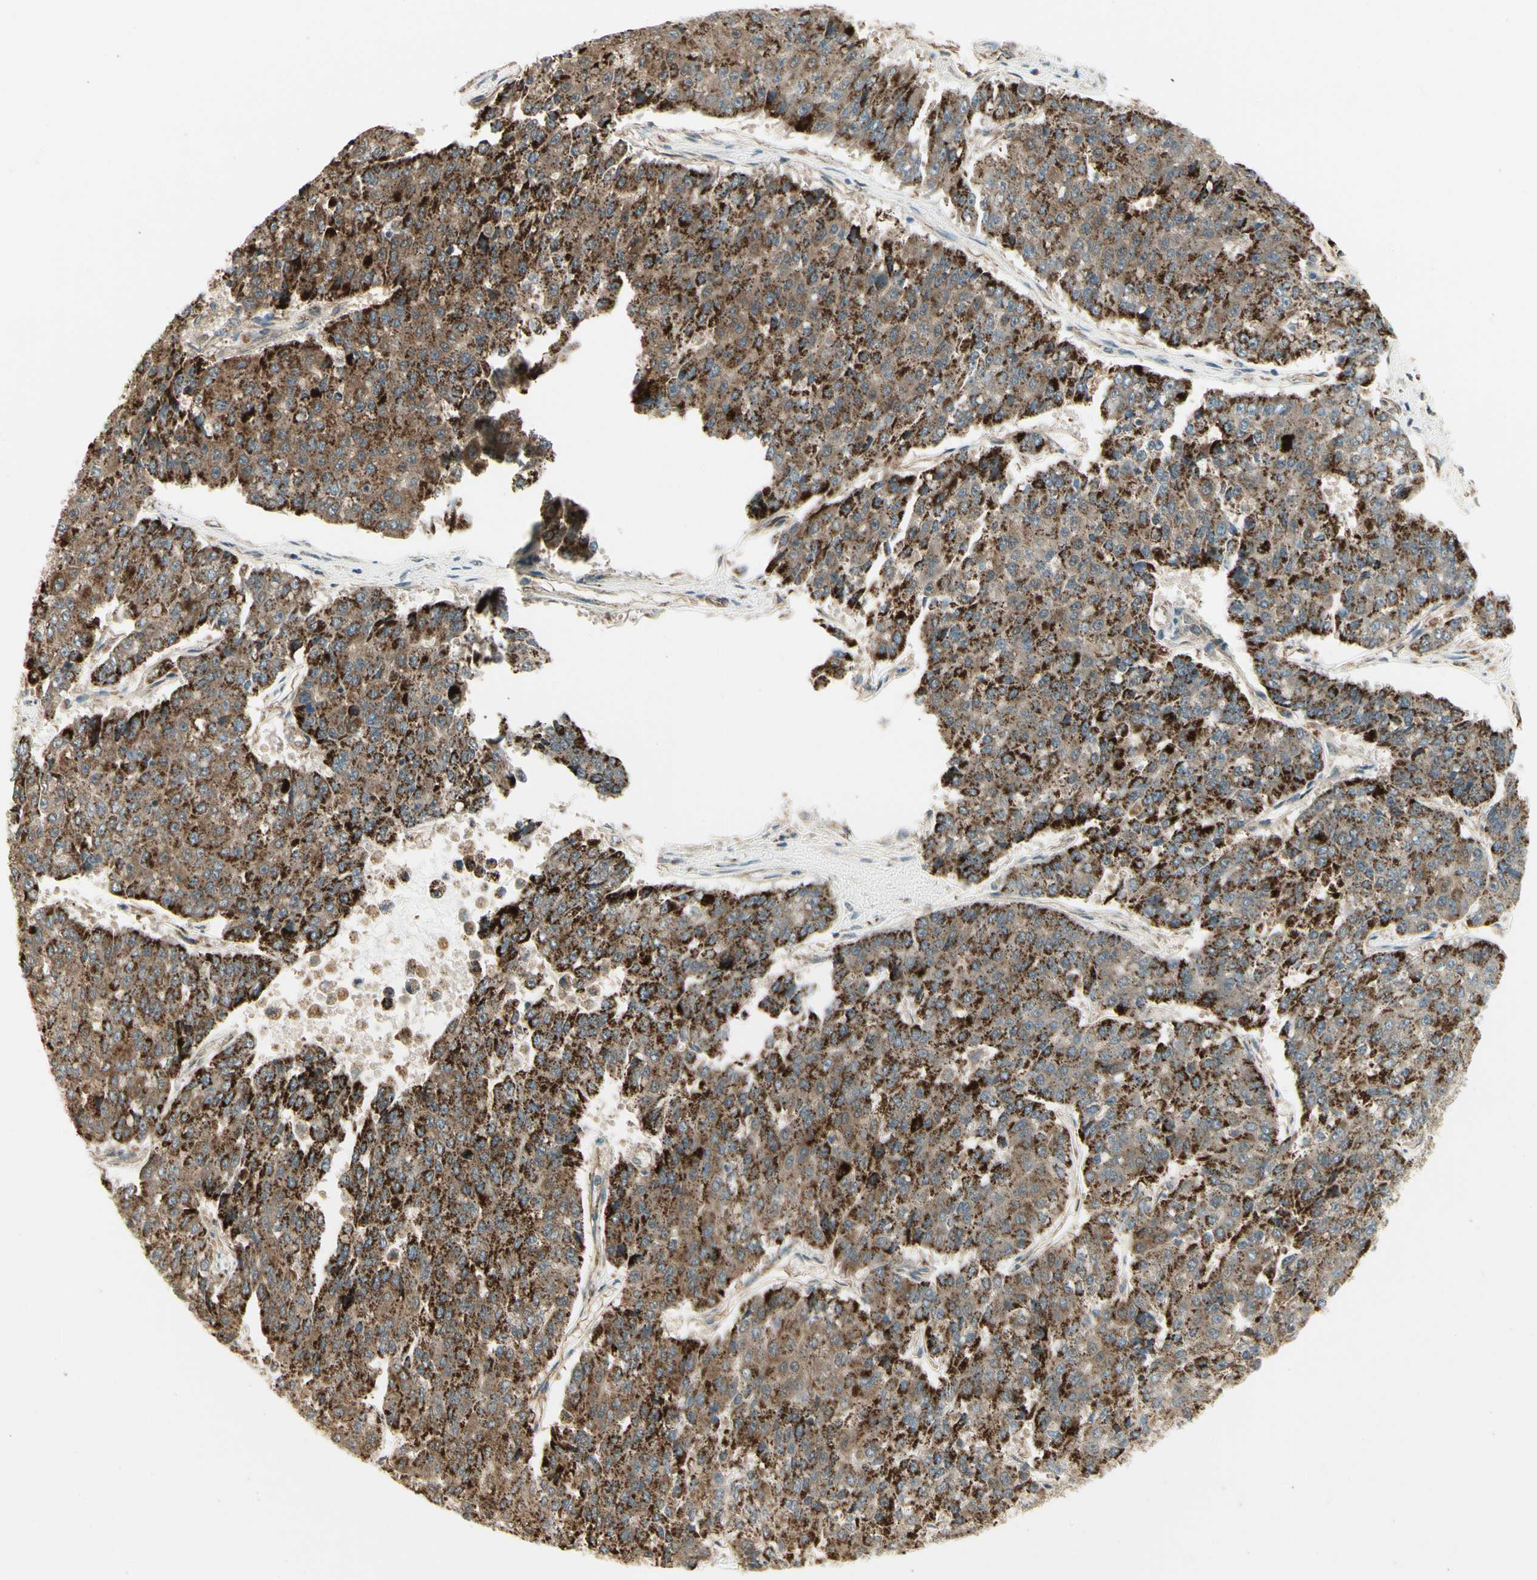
{"staining": {"intensity": "strong", "quantity": ">75%", "location": "cytoplasmic/membranous"}, "tissue": "pancreatic cancer", "cell_type": "Tumor cells", "image_type": "cancer", "snomed": [{"axis": "morphology", "description": "Adenocarcinoma, NOS"}, {"axis": "topography", "description": "Pancreas"}], "caption": "IHC staining of pancreatic cancer, which displays high levels of strong cytoplasmic/membranous expression in approximately >75% of tumor cells indicating strong cytoplasmic/membranous protein positivity. The staining was performed using DAB (brown) for protein detection and nuclei were counterstained in hematoxylin (blue).", "gene": "EPHB3", "patient": {"sex": "male", "age": 50}}